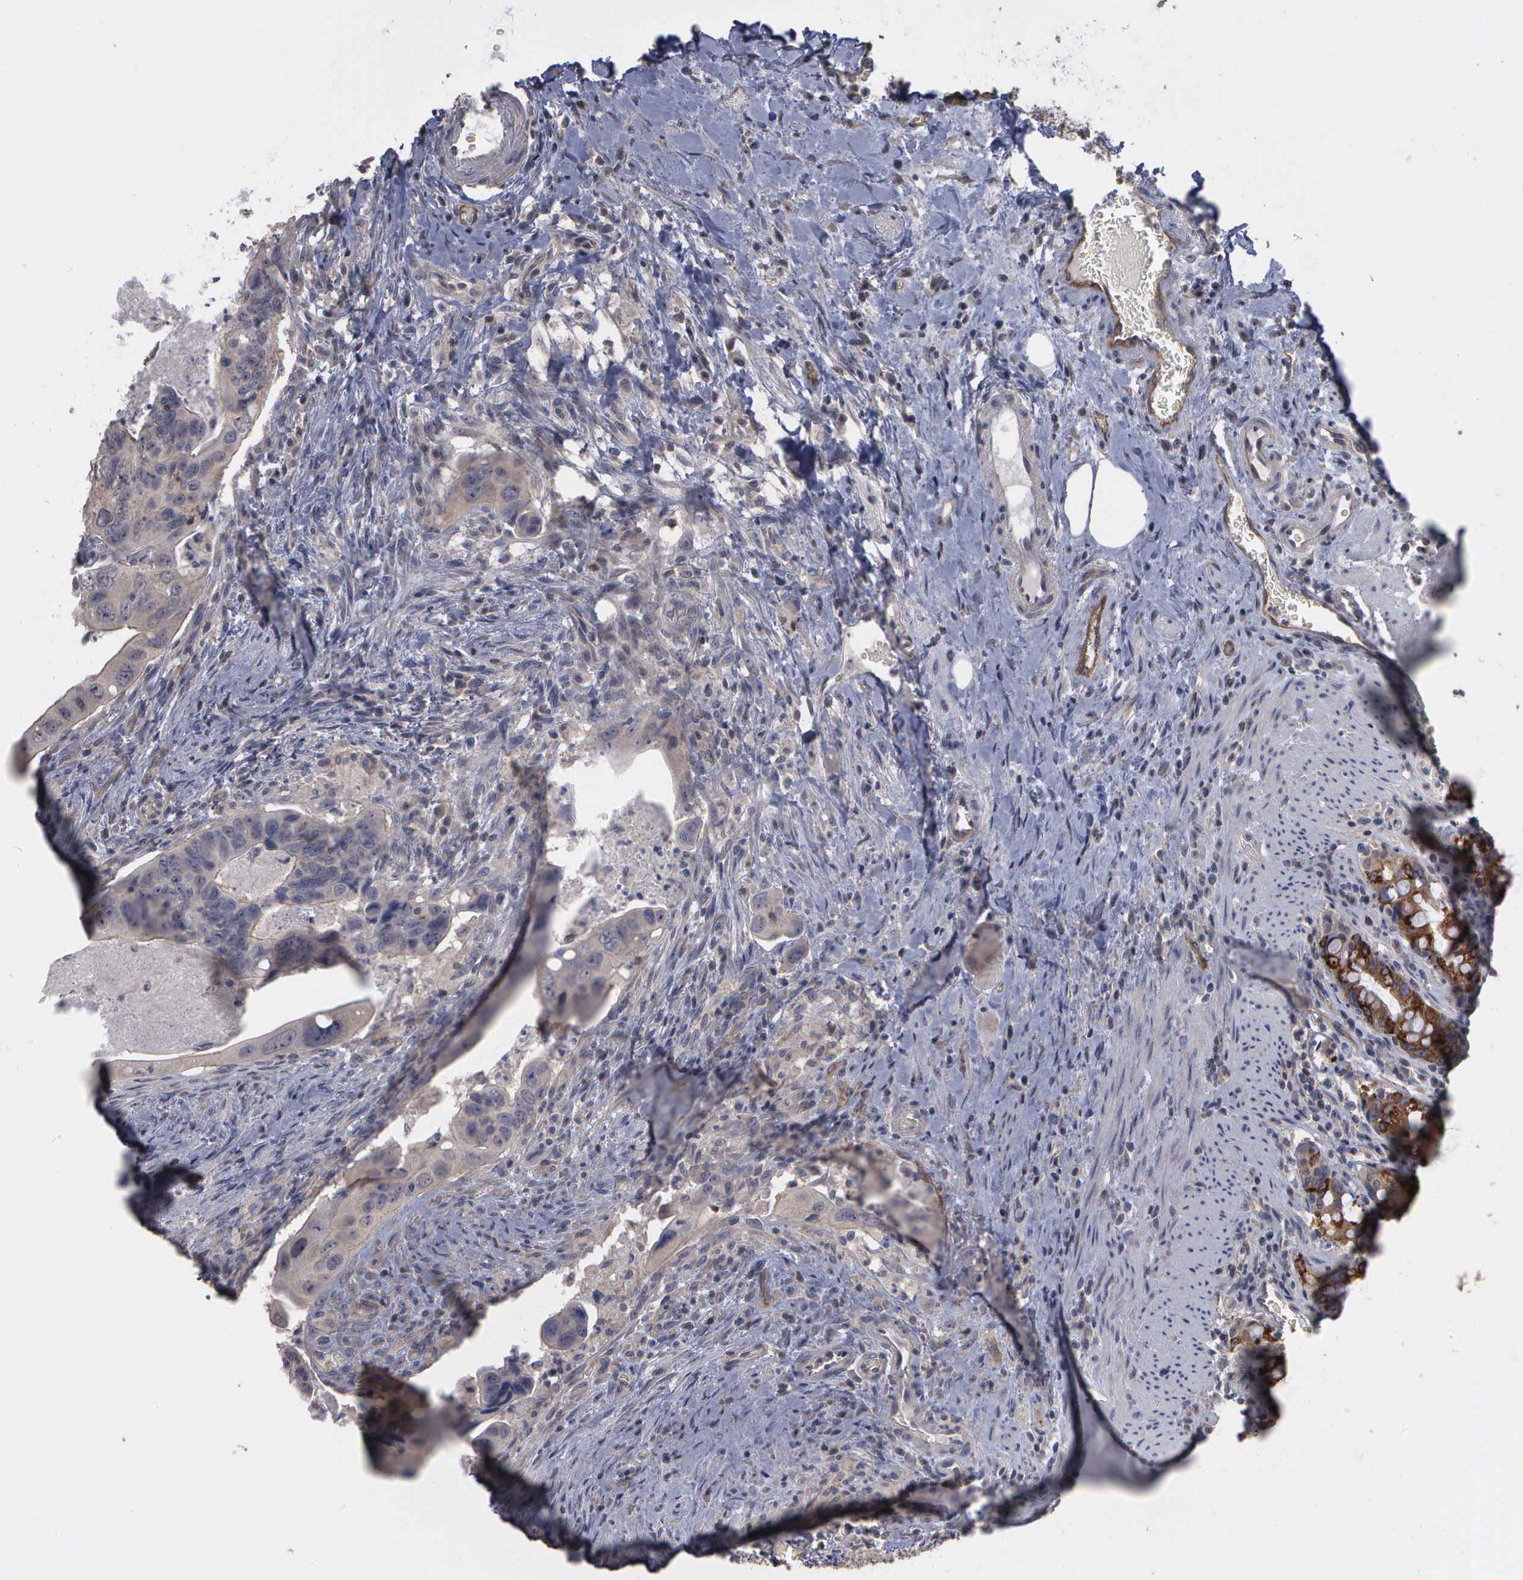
{"staining": {"intensity": "weak", "quantity": "<25%", "location": "cytoplasmic/membranous"}, "tissue": "colorectal cancer", "cell_type": "Tumor cells", "image_type": "cancer", "snomed": [{"axis": "morphology", "description": "Adenocarcinoma, NOS"}, {"axis": "topography", "description": "Rectum"}], "caption": "Immunohistochemistry (IHC) micrograph of human colorectal cancer (adenocarcinoma) stained for a protein (brown), which exhibits no expression in tumor cells. (Brightfield microscopy of DAB (3,3'-diaminobenzidine) immunohistochemistry (IHC) at high magnification).", "gene": "CRKL", "patient": {"sex": "male", "age": 53}}